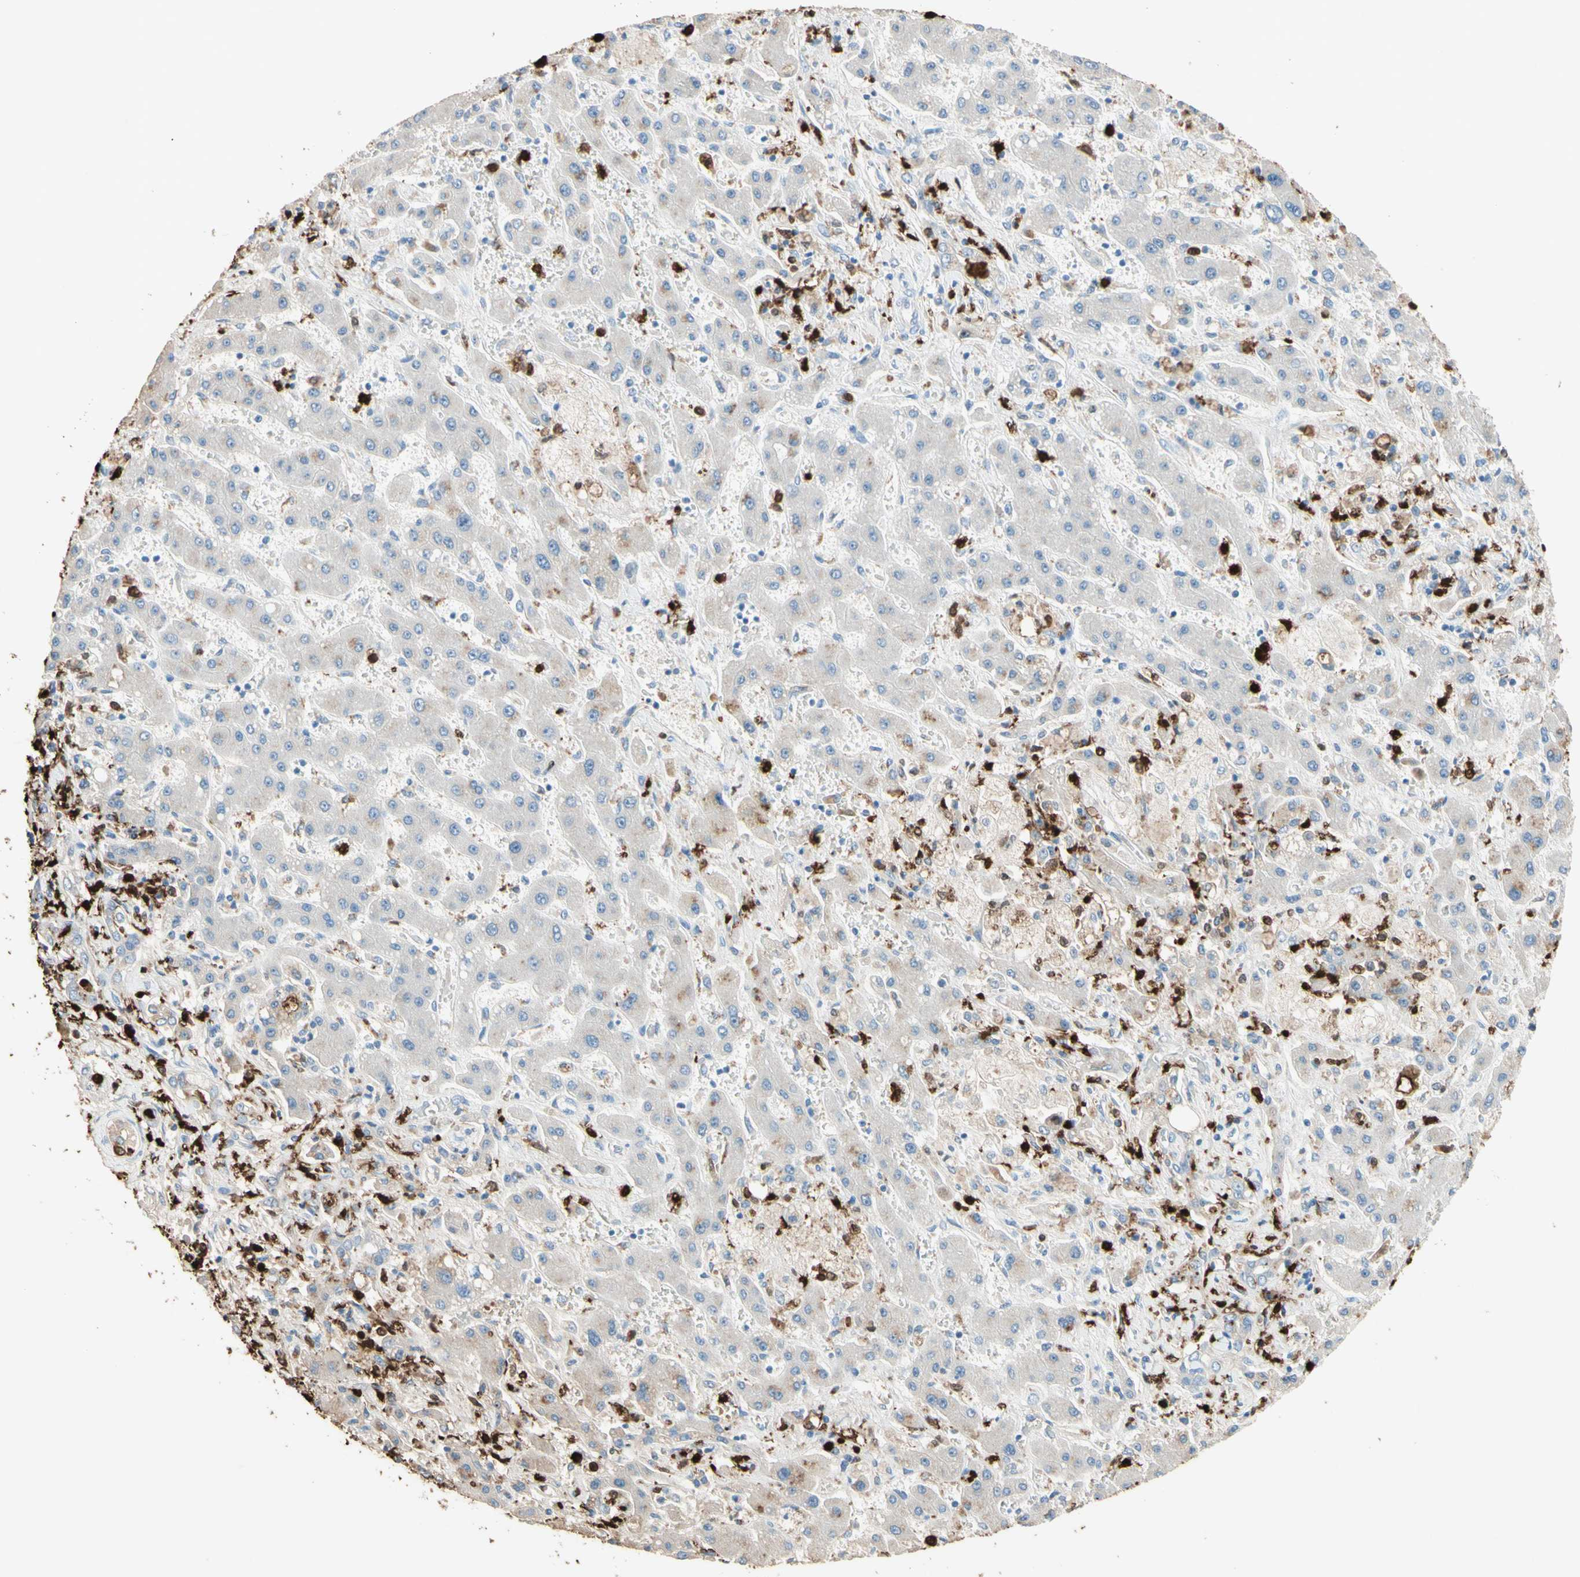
{"staining": {"intensity": "moderate", "quantity": "<25%", "location": "cytoplasmic/membranous"}, "tissue": "liver cancer", "cell_type": "Tumor cells", "image_type": "cancer", "snomed": [{"axis": "morphology", "description": "Cholangiocarcinoma"}, {"axis": "topography", "description": "Liver"}], "caption": "High-power microscopy captured an IHC histopathology image of liver cancer, revealing moderate cytoplasmic/membranous positivity in approximately <25% of tumor cells.", "gene": "NFKBIZ", "patient": {"sex": "male", "age": 50}}